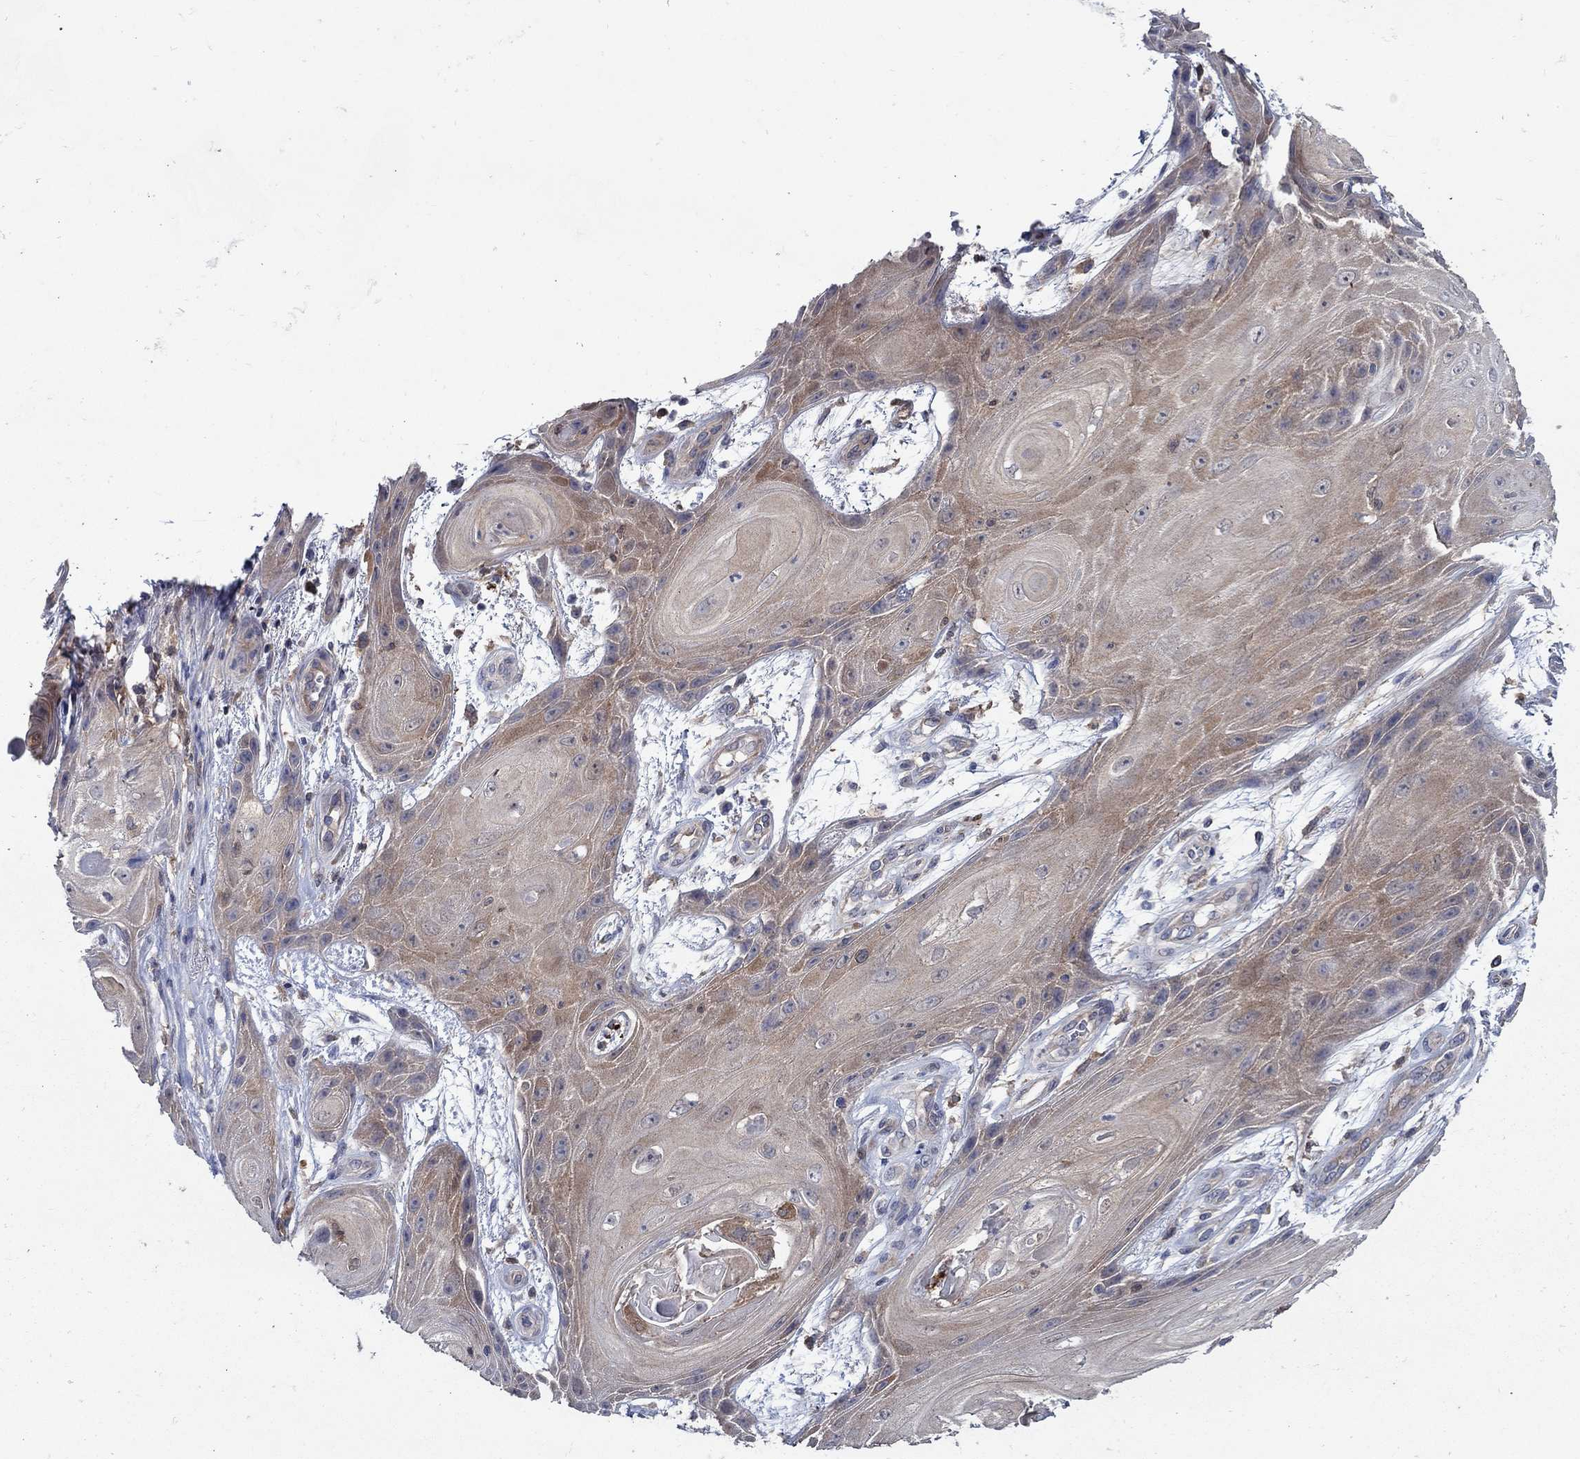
{"staining": {"intensity": "weak", "quantity": "25%-75%", "location": "cytoplasmic/membranous"}, "tissue": "skin cancer", "cell_type": "Tumor cells", "image_type": "cancer", "snomed": [{"axis": "morphology", "description": "Squamous cell carcinoma, NOS"}, {"axis": "topography", "description": "Skin"}], "caption": "Skin squamous cell carcinoma stained for a protein (brown) reveals weak cytoplasmic/membranous positive staining in approximately 25%-75% of tumor cells.", "gene": "MTHFR", "patient": {"sex": "male", "age": 62}}